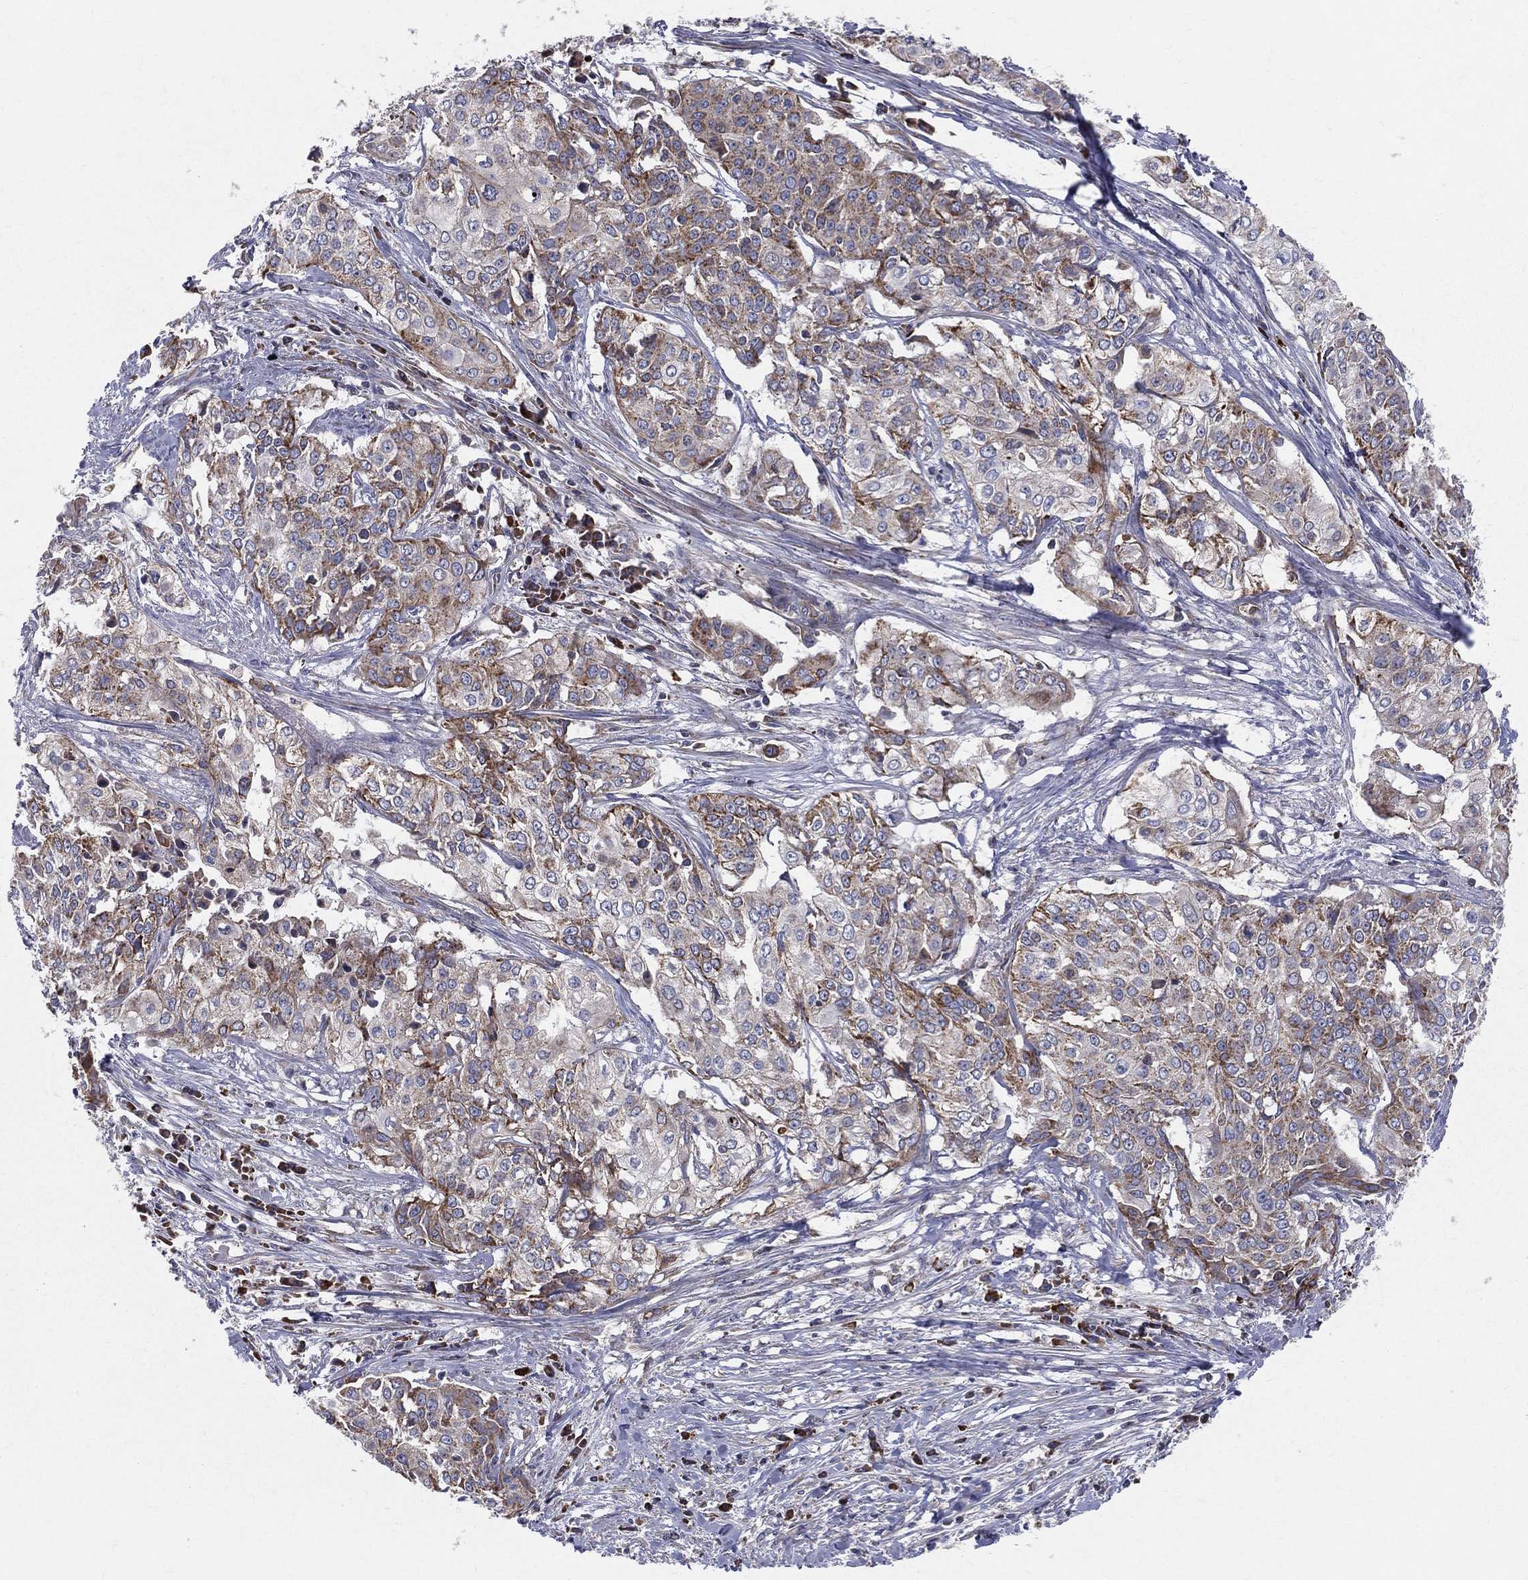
{"staining": {"intensity": "moderate", "quantity": "<25%", "location": "cytoplasmic/membranous"}, "tissue": "cervical cancer", "cell_type": "Tumor cells", "image_type": "cancer", "snomed": [{"axis": "morphology", "description": "Squamous cell carcinoma, NOS"}, {"axis": "topography", "description": "Cervix"}], "caption": "The immunohistochemical stain highlights moderate cytoplasmic/membranous staining in tumor cells of squamous cell carcinoma (cervical) tissue.", "gene": "MIX23", "patient": {"sex": "female", "age": 39}}